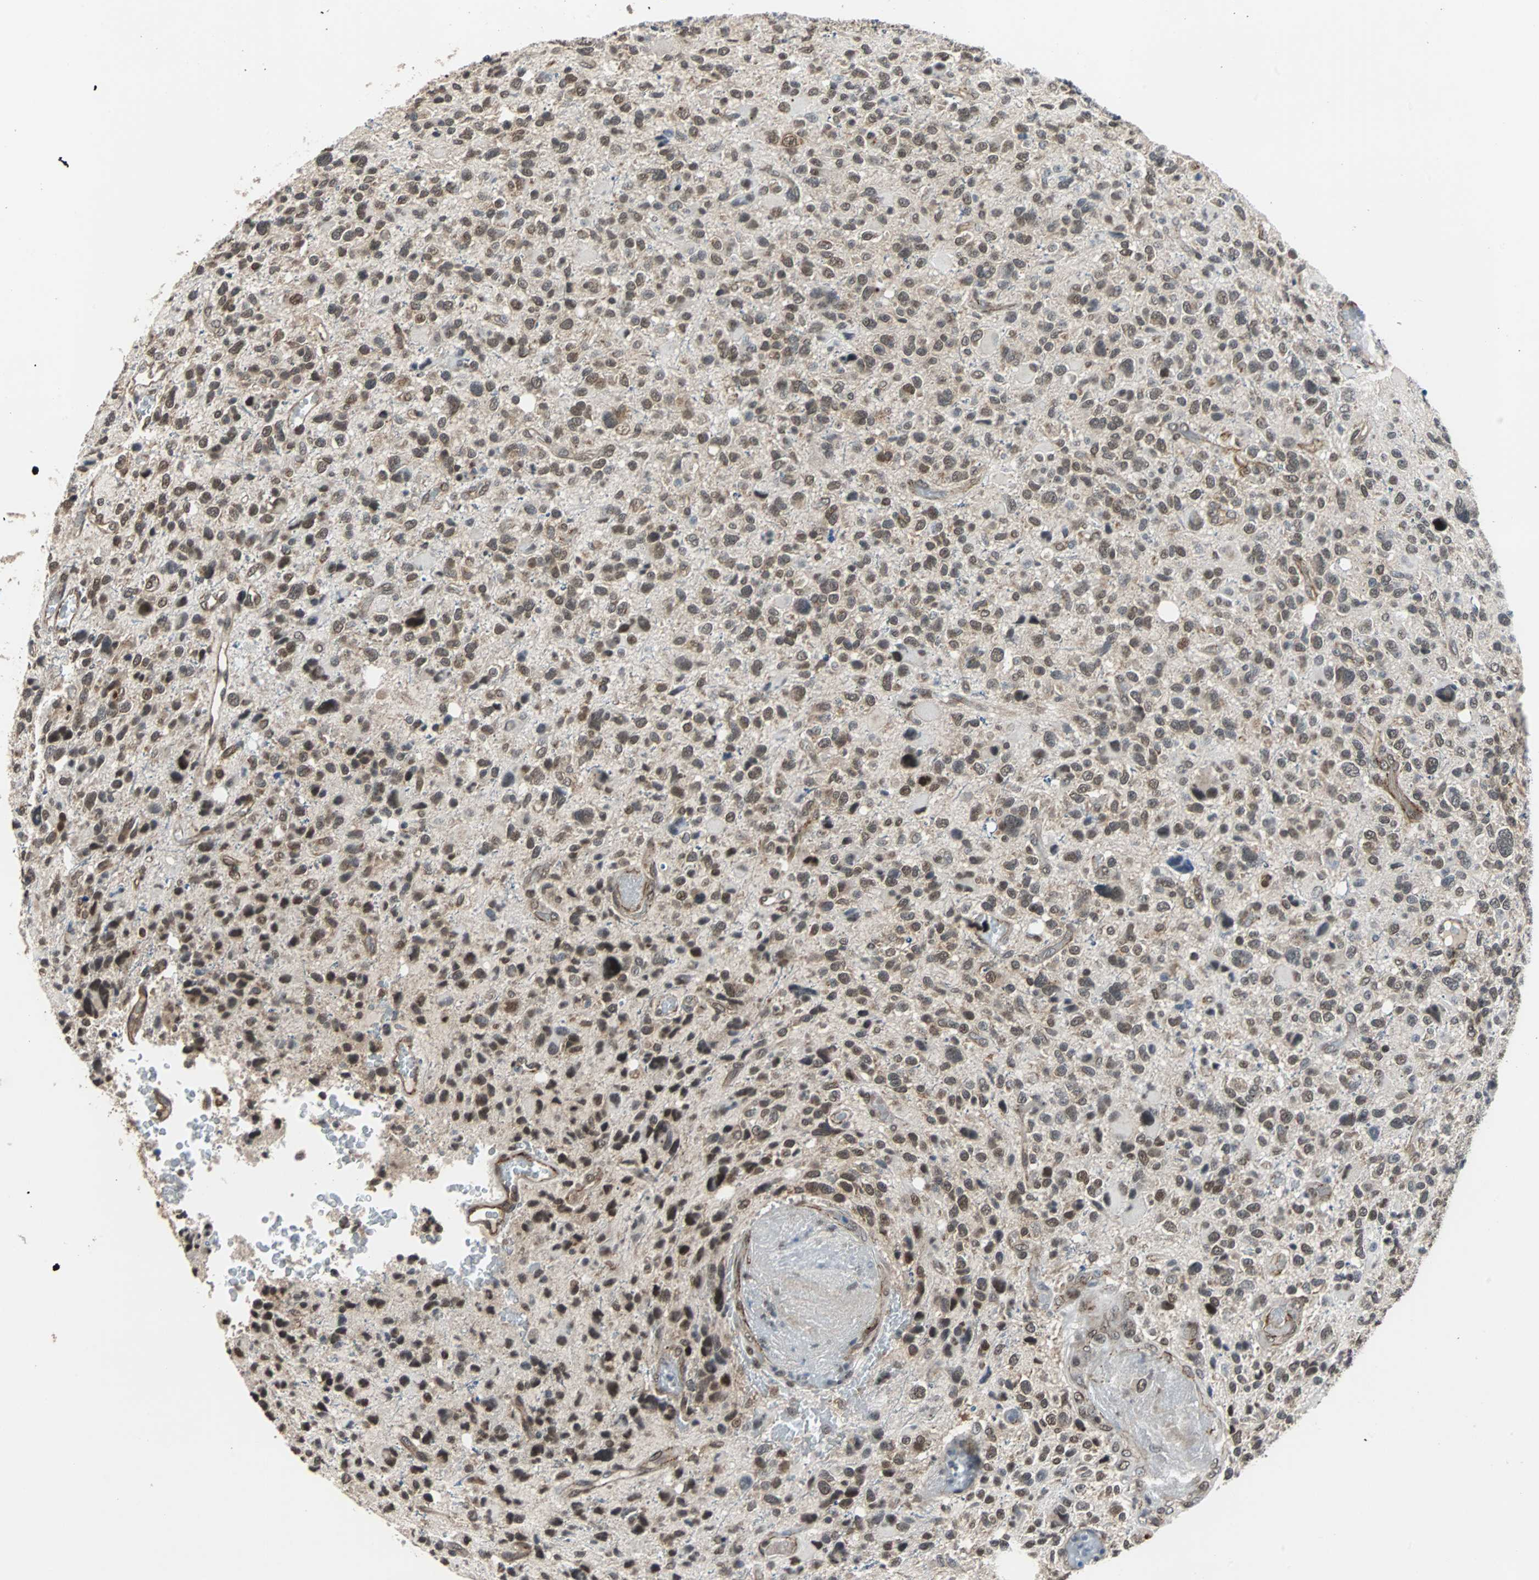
{"staining": {"intensity": "moderate", "quantity": ">75%", "location": "cytoplasmic/membranous"}, "tissue": "glioma", "cell_type": "Tumor cells", "image_type": "cancer", "snomed": [{"axis": "morphology", "description": "Glioma, malignant, High grade"}, {"axis": "topography", "description": "Brain"}], "caption": "Malignant high-grade glioma was stained to show a protein in brown. There is medium levels of moderate cytoplasmic/membranous positivity in about >75% of tumor cells. The protein of interest is shown in brown color, while the nuclei are stained blue.", "gene": "LSR", "patient": {"sex": "male", "age": 48}}